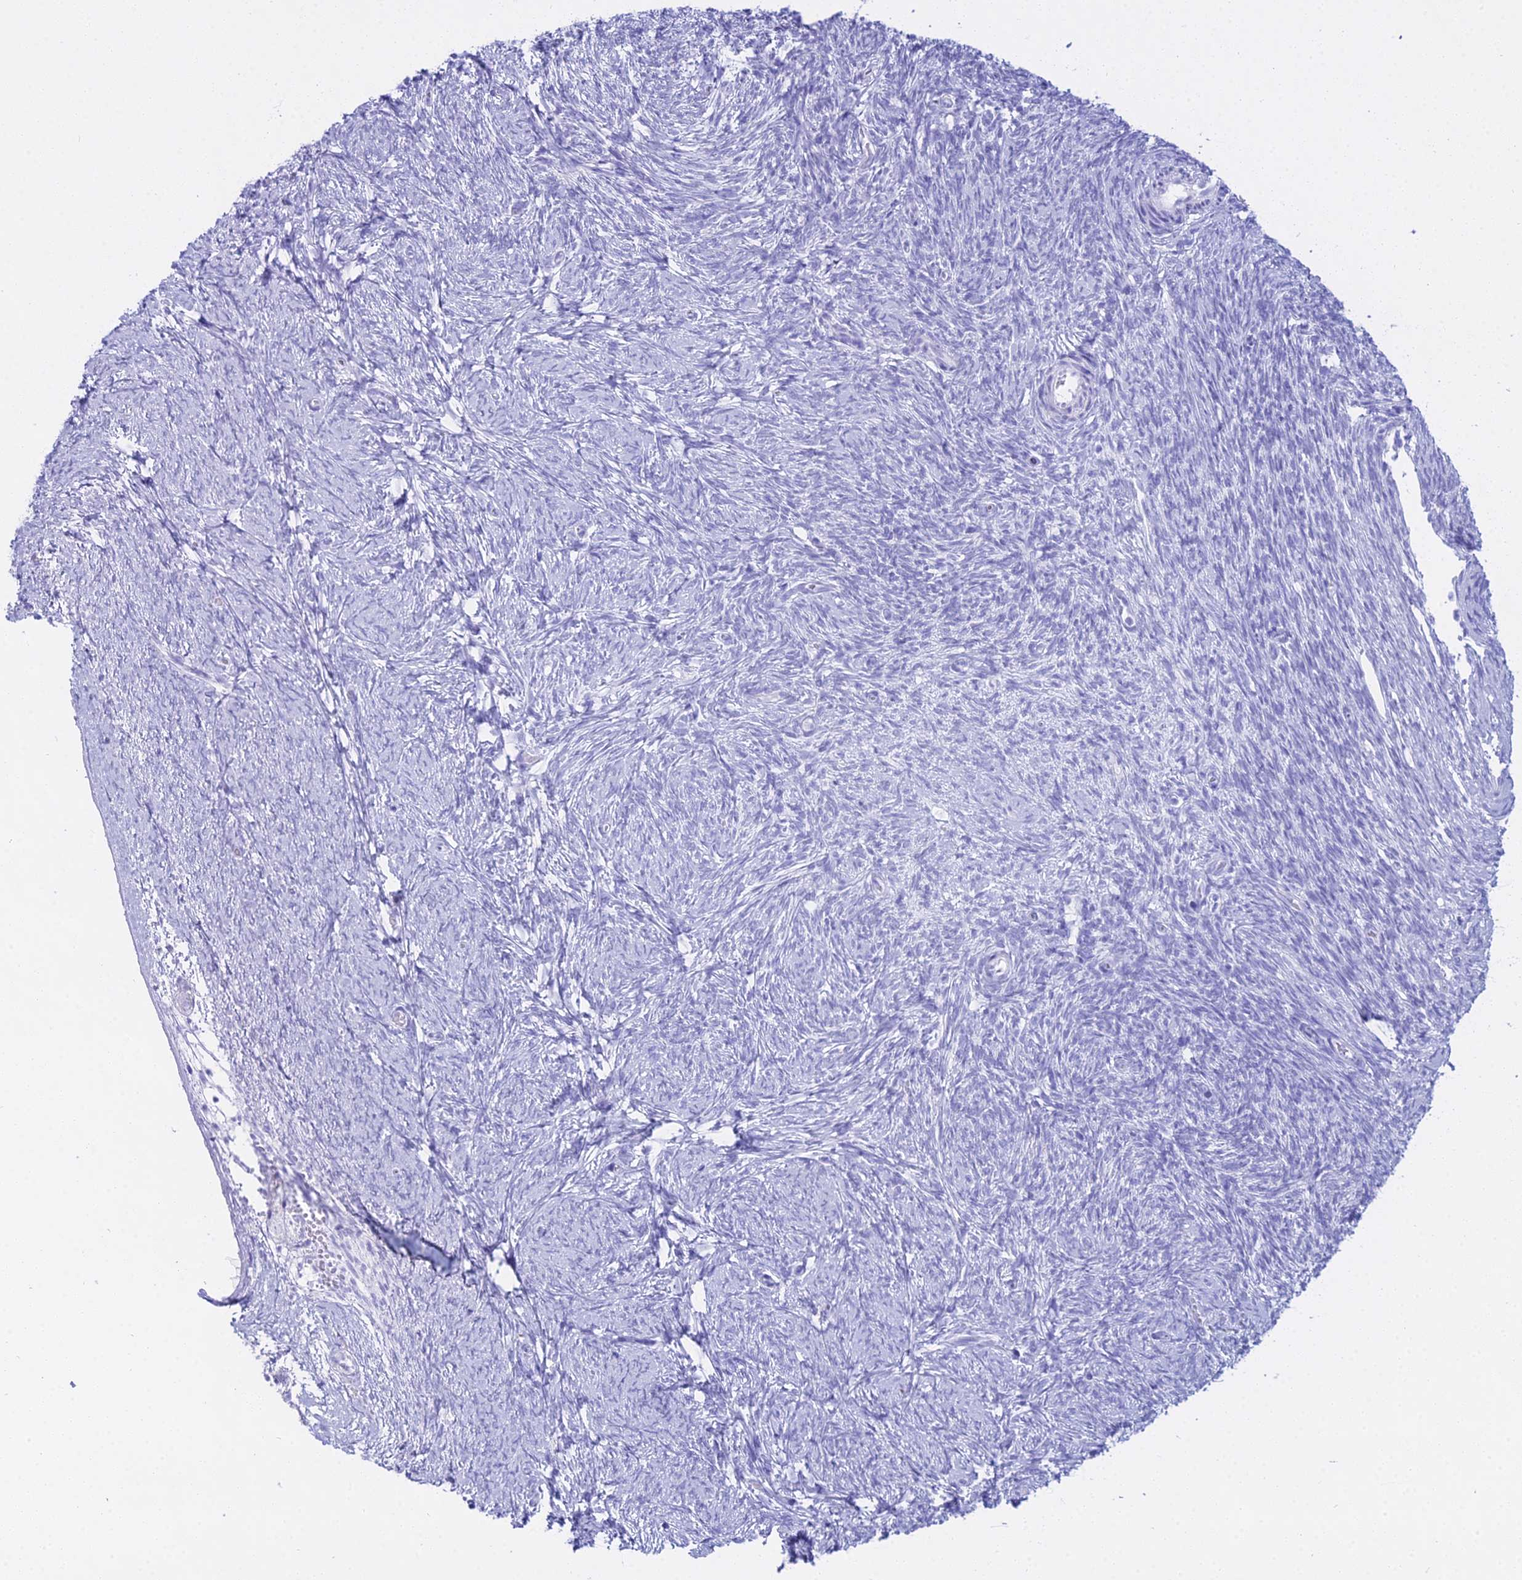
{"staining": {"intensity": "negative", "quantity": "none", "location": "none"}, "tissue": "ovary", "cell_type": "Follicle cells", "image_type": "normal", "snomed": [{"axis": "morphology", "description": "Normal tissue, NOS"}, {"axis": "topography", "description": "Ovary"}], "caption": "A high-resolution image shows immunohistochemistry (IHC) staining of unremarkable ovary, which demonstrates no significant expression in follicle cells.", "gene": "CGB1", "patient": {"sex": "female", "age": 44}}